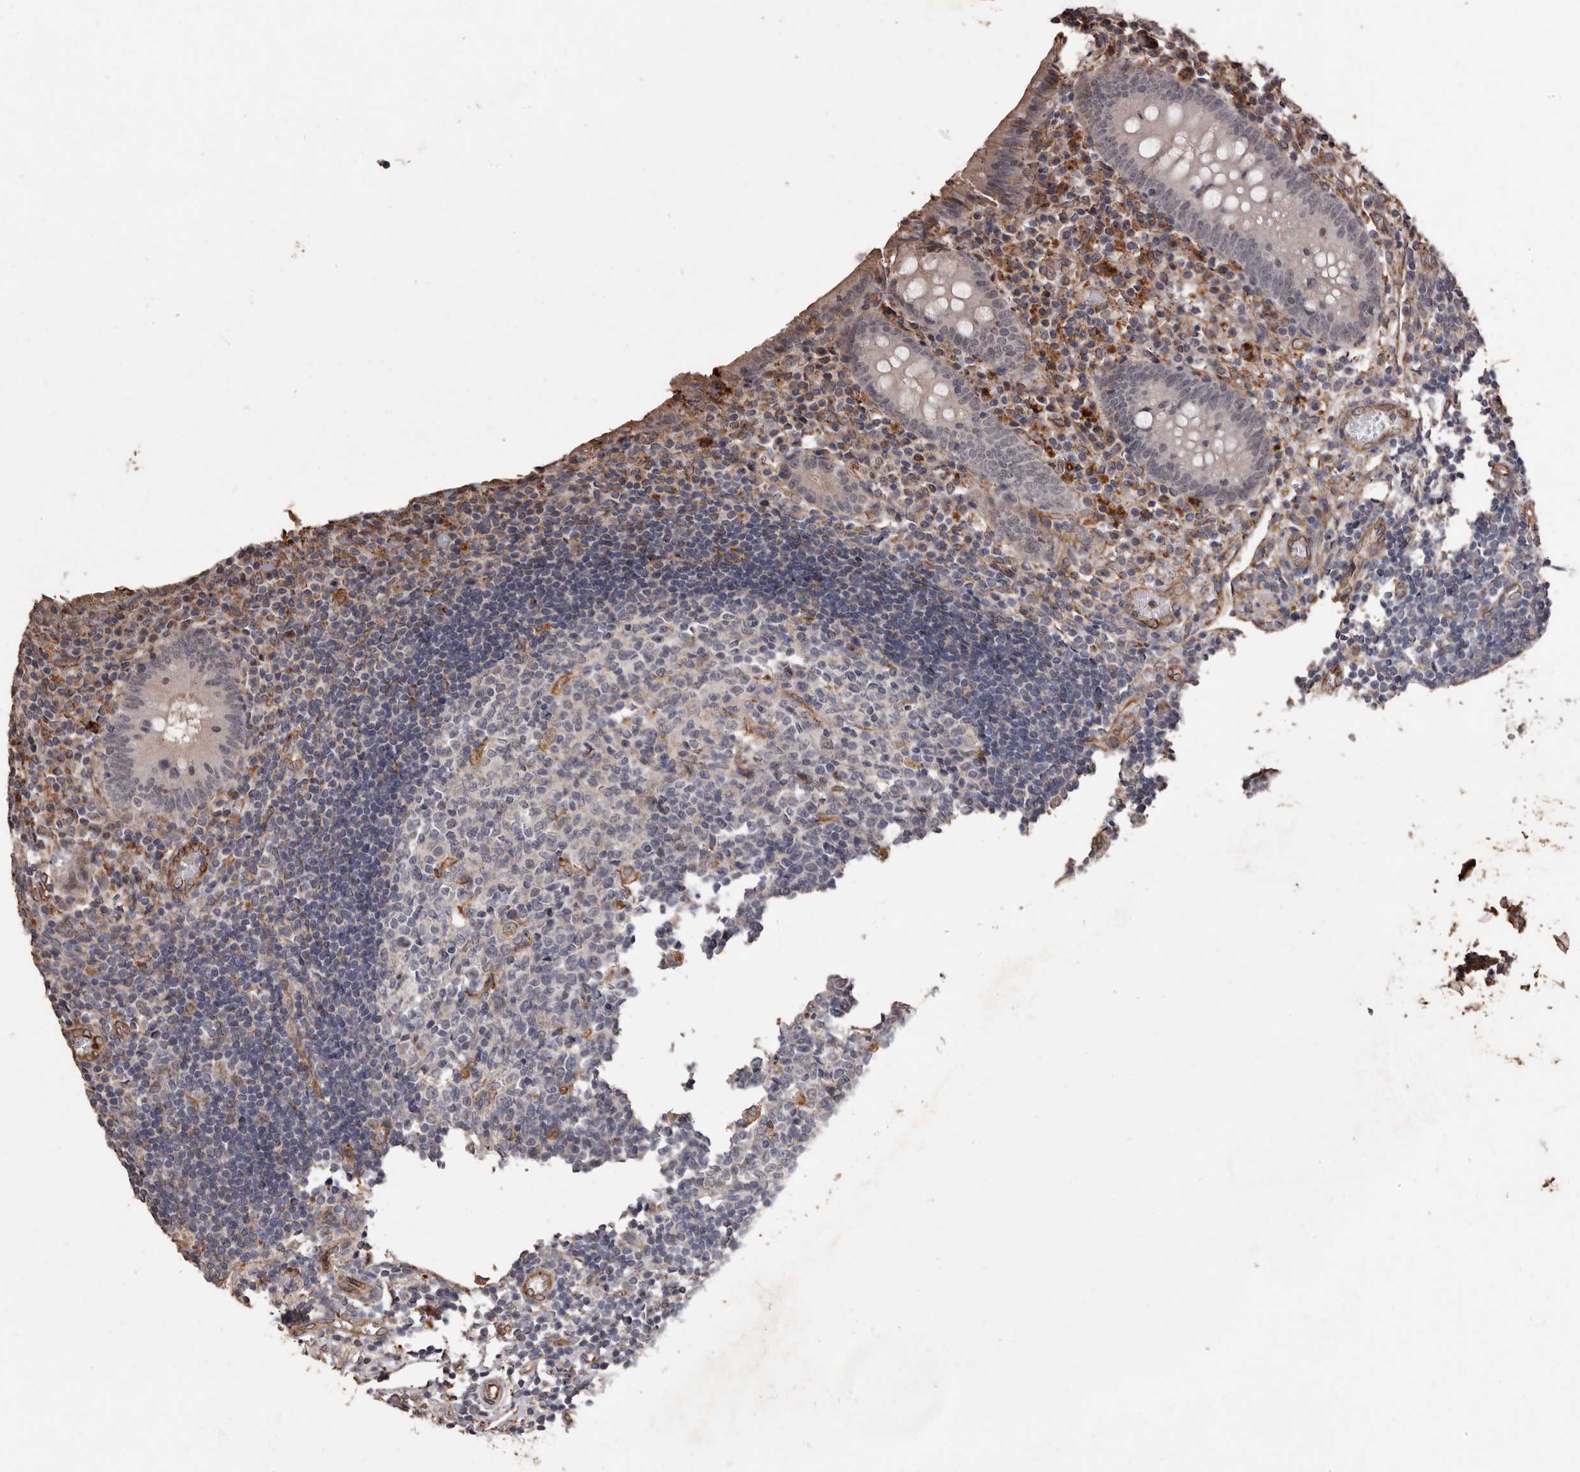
{"staining": {"intensity": "weak", "quantity": "<25%", "location": "cytoplasmic/membranous"}, "tissue": "appendix", "cell_type": "Glandular cells", "image_type": "normal", "snomed": [{"axis": "morphology", "description": "Normal tissue, NOS"}, {"axis": "topography", "description": "Appendix"}], "caption": "A high-resolution photomicrograph shows immunohistochemistry (IHC) staining of benign appendix, which shows no significant positivity in glandular cells.", "gene": "BRAT1", "patient": {"sex": "female", "age": 17}}